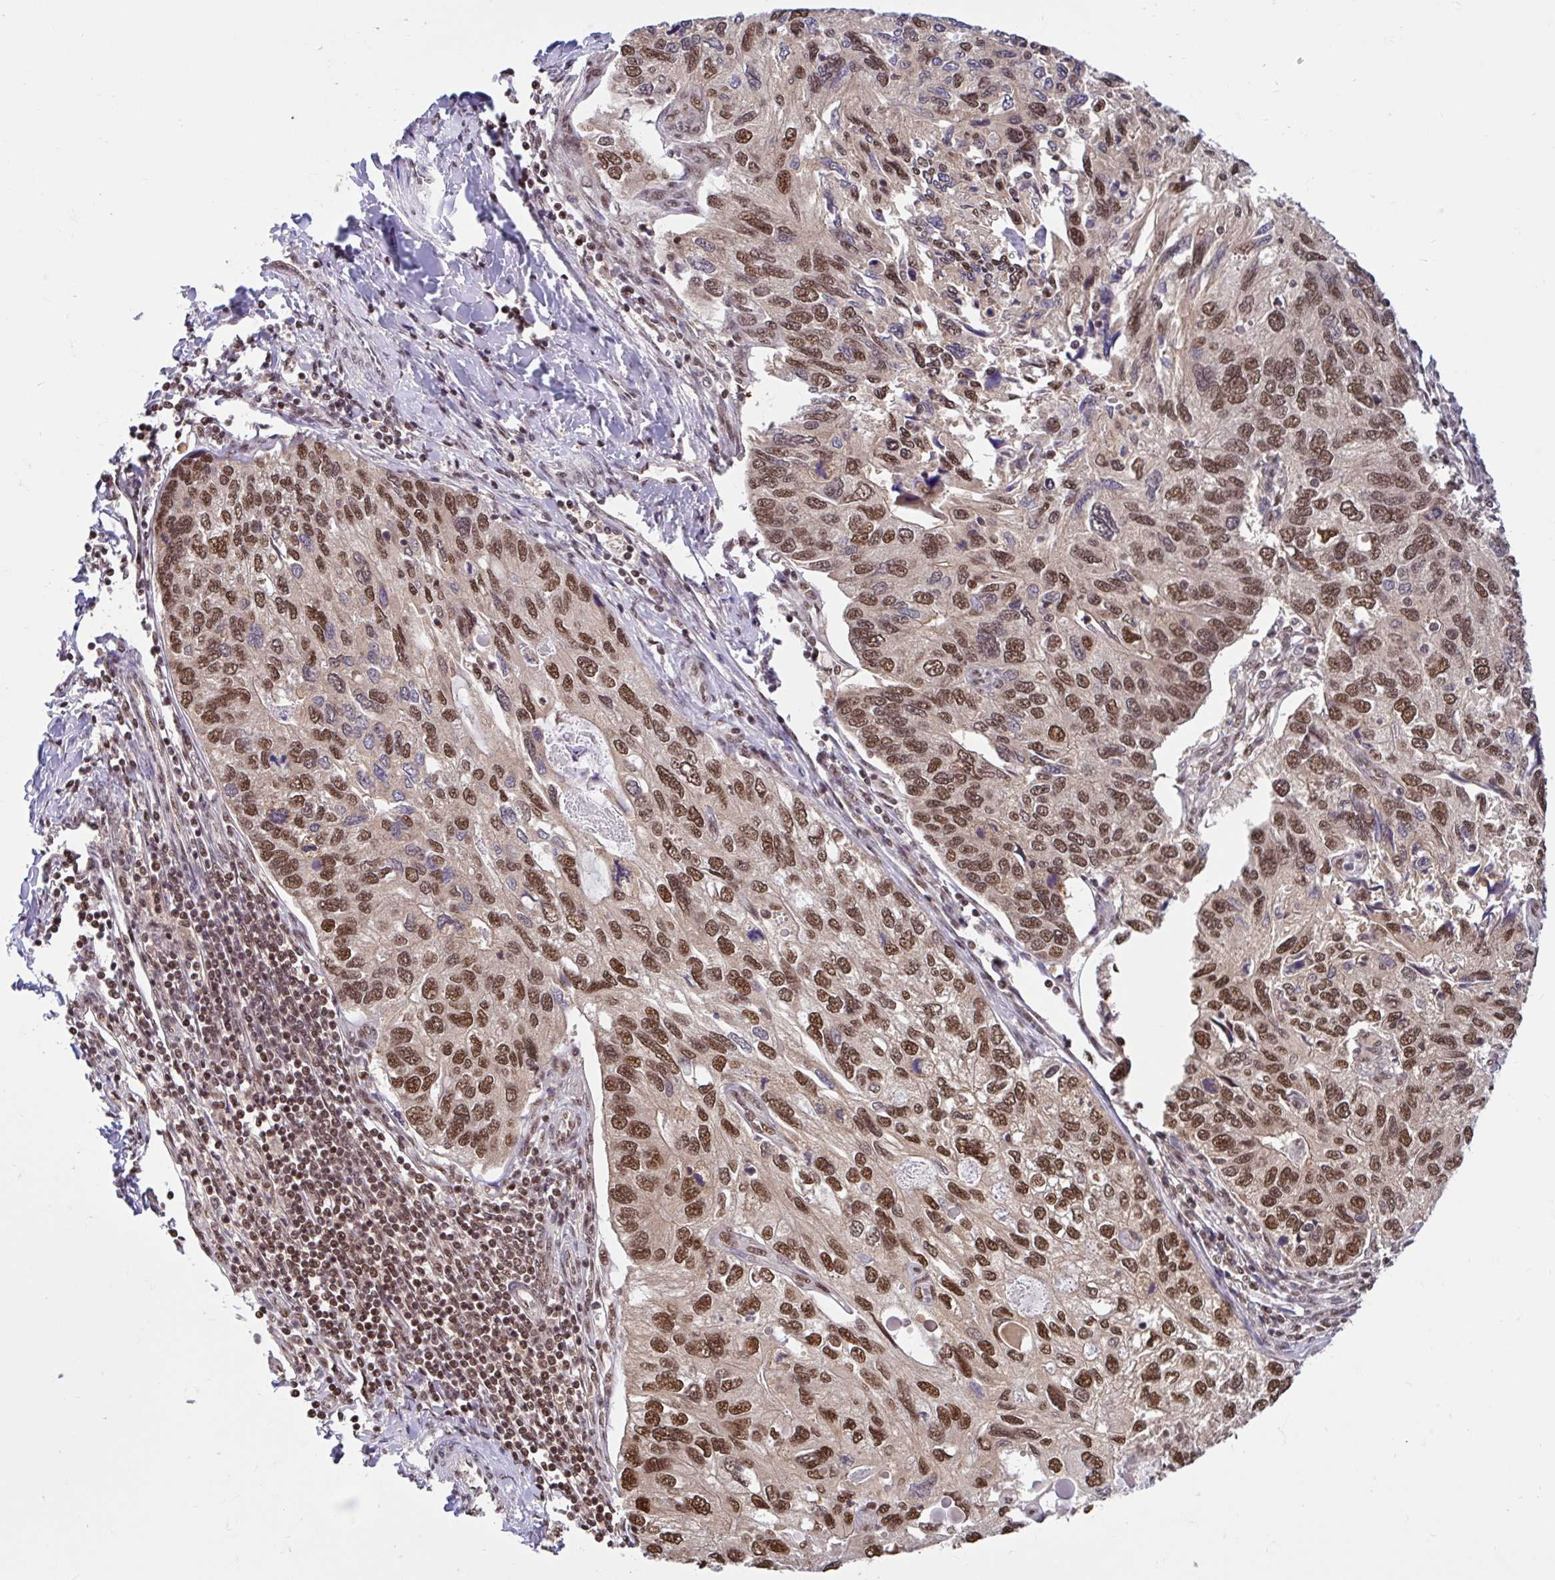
{"staining": {"intensity": "strong", "quantity": ">75%", "location": "nuclear"}, "tissue": "endometrial cancer", "cell_type": "Tumor cells", "image_type": "cancer", "snomed": [{"axis": "morphology", "description": "Carcinoma, NOS"}, {"axis": "topography", "description": "Uterus"}], "caption": "Human endometrial cancer (carcinoma) stained with a protein marker reveals strong staining in tumor cells.", "gene": "ABCA9", "patient": {"sex": "female", "age": 76}}